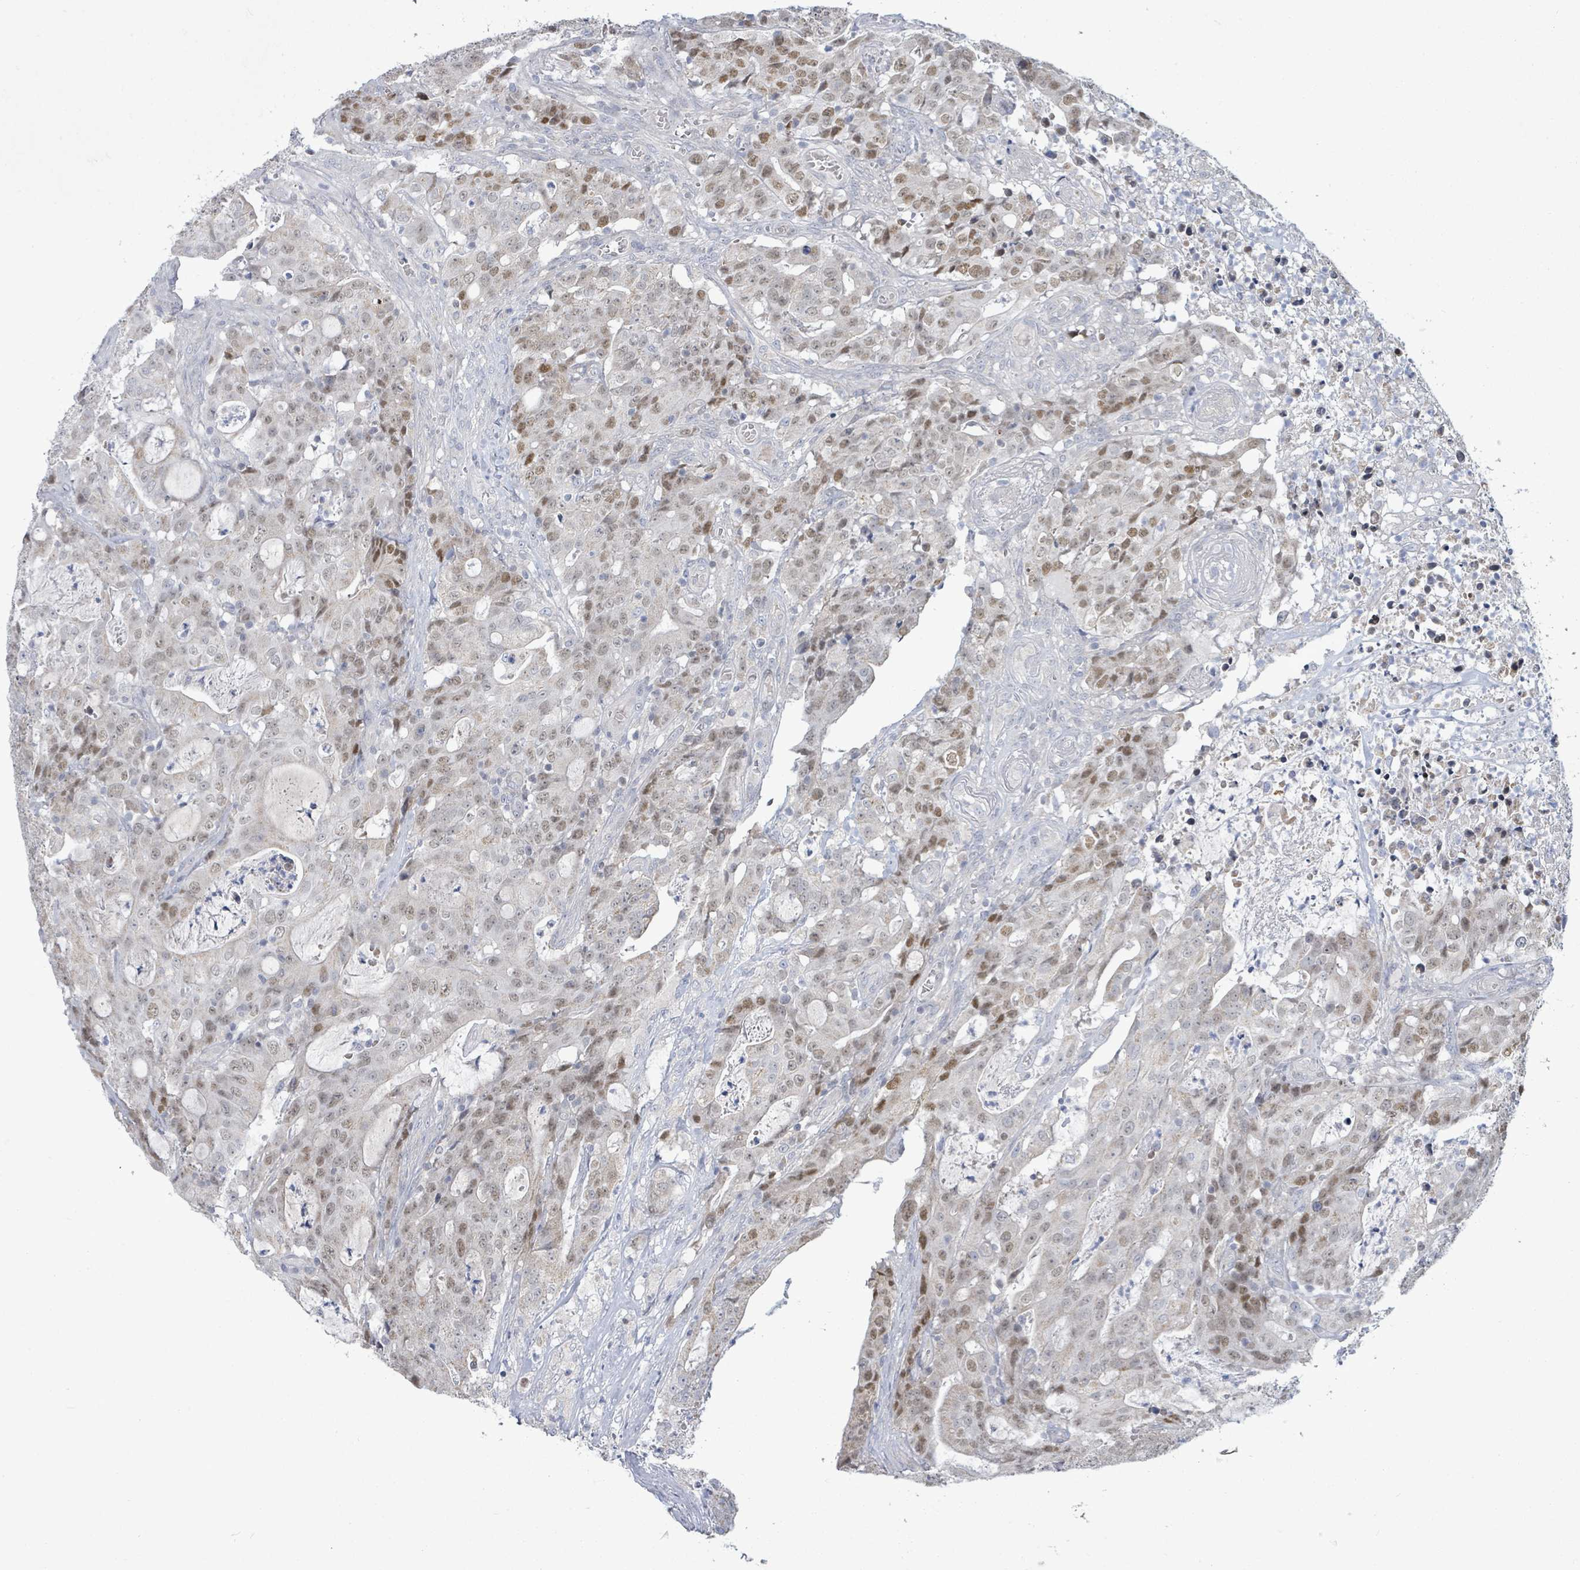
{"staining": {"intensity": "moderate", "quantity": "25%-75%", "location": "nuclear"}, "tissue": "colorectal cancer", "cell_type": "Tumor cells", "image_type": "cancer", "snomed": [{"axis": "morphology", "description": "Adenocarcinoma, NOS"}, {"axis": "topography", "description": "Colon"}], "caption": "This histopathology image reveals IHC staining of colorectal cancer (adenocarcinoma), with medium moderate nuclear expression in about 25%-75% of tumor cells.", "gene": "ZFPM1", "patient": {"sex": "male", "age": 83}}